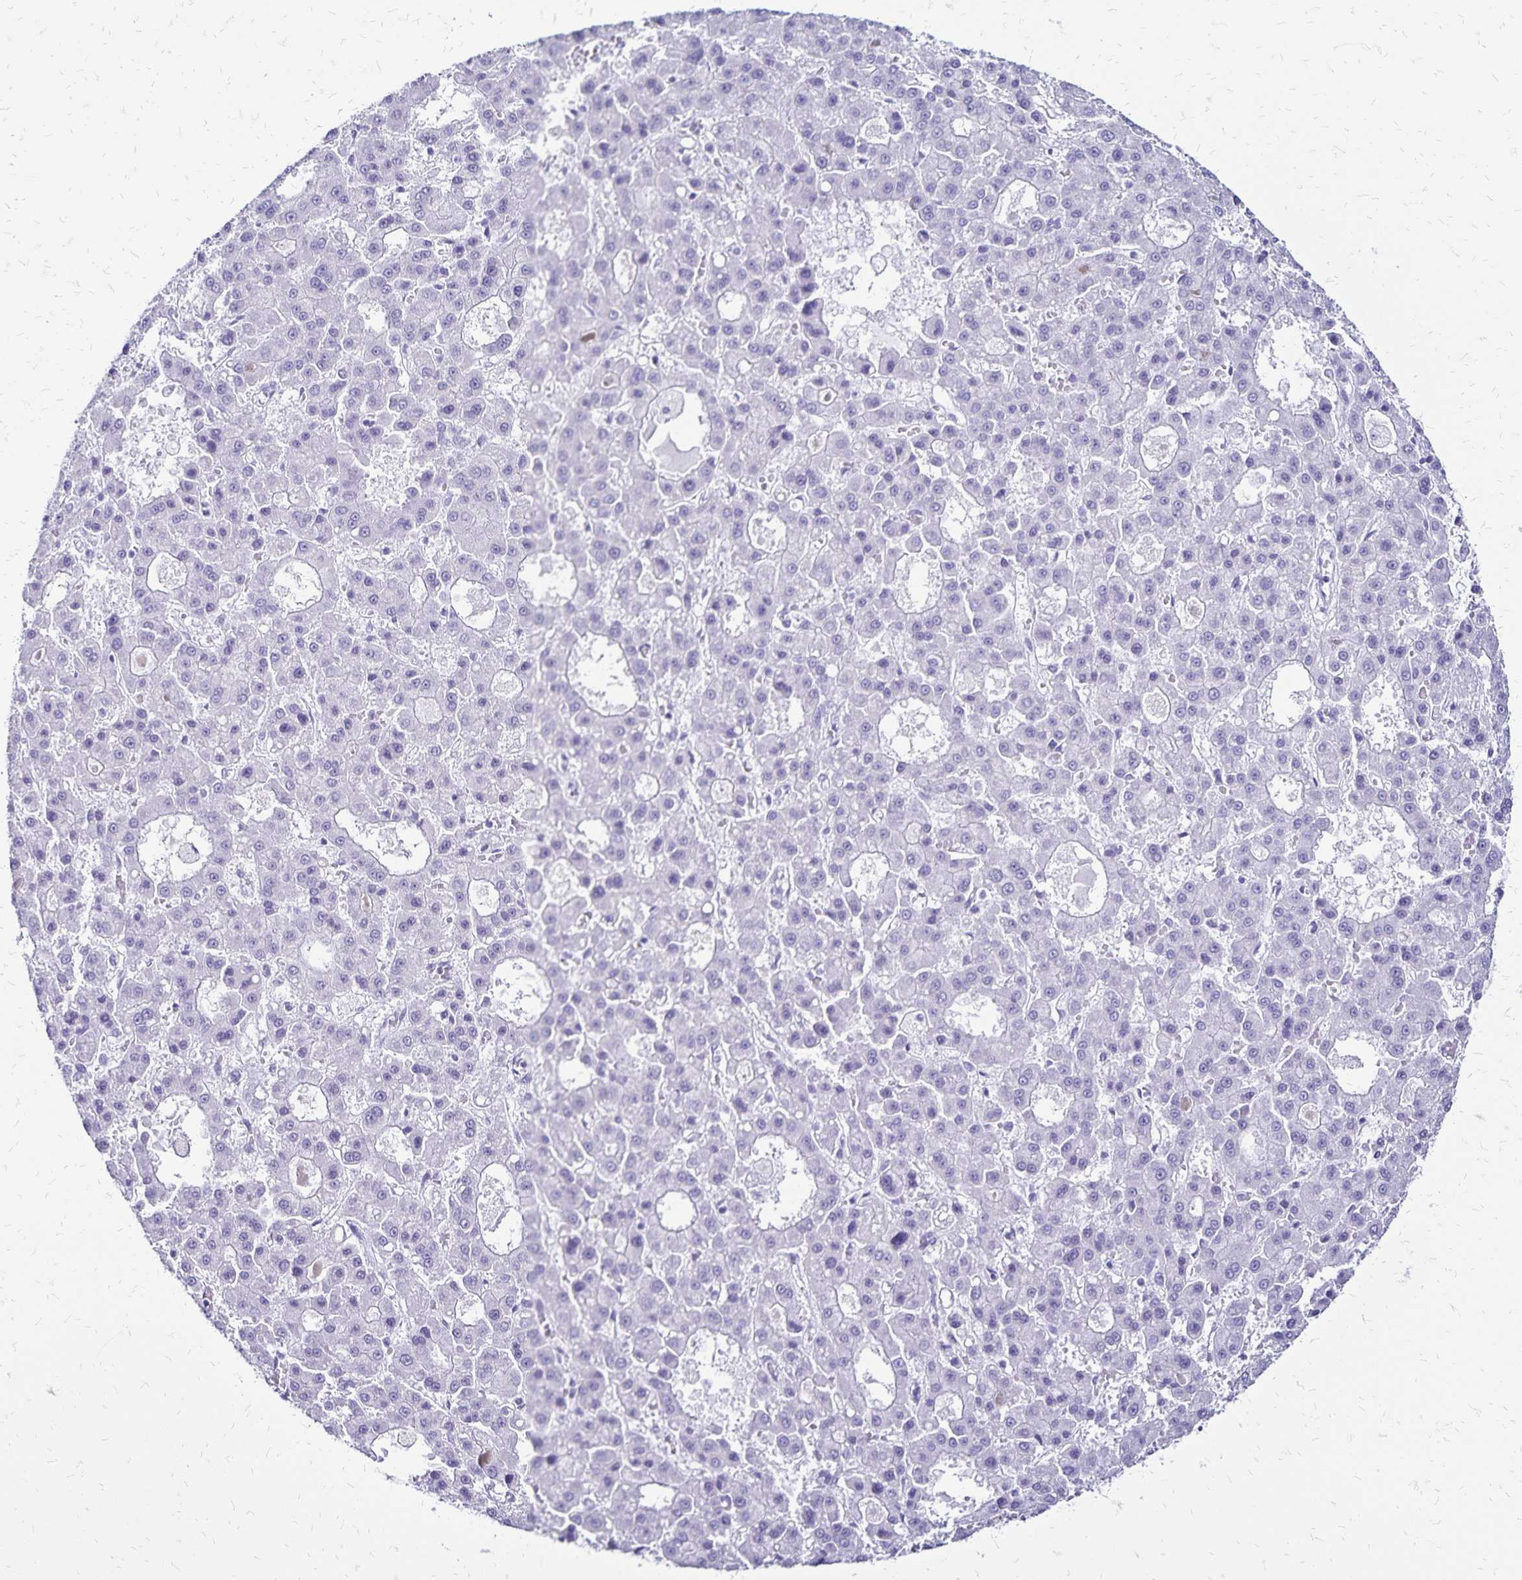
{"staining": {"intensity": "negative", "quantity": "none", "location": "none"}, "tissue": "liver cancer", "cell_type": "Tumor cells", "image_type": "cancer", "snomed": [{"axis": "morphology", "description": "Carcinoma, Hepatocellular, NOS"}, {"axis": "topography", "description": "Liver"}], "caption": "Immunohistochemical staining of human liver cancer demonstrates no significant staining in tumor cells.", "gene": "LIN28B", "patient": {"sex": "male", "age": 70}}